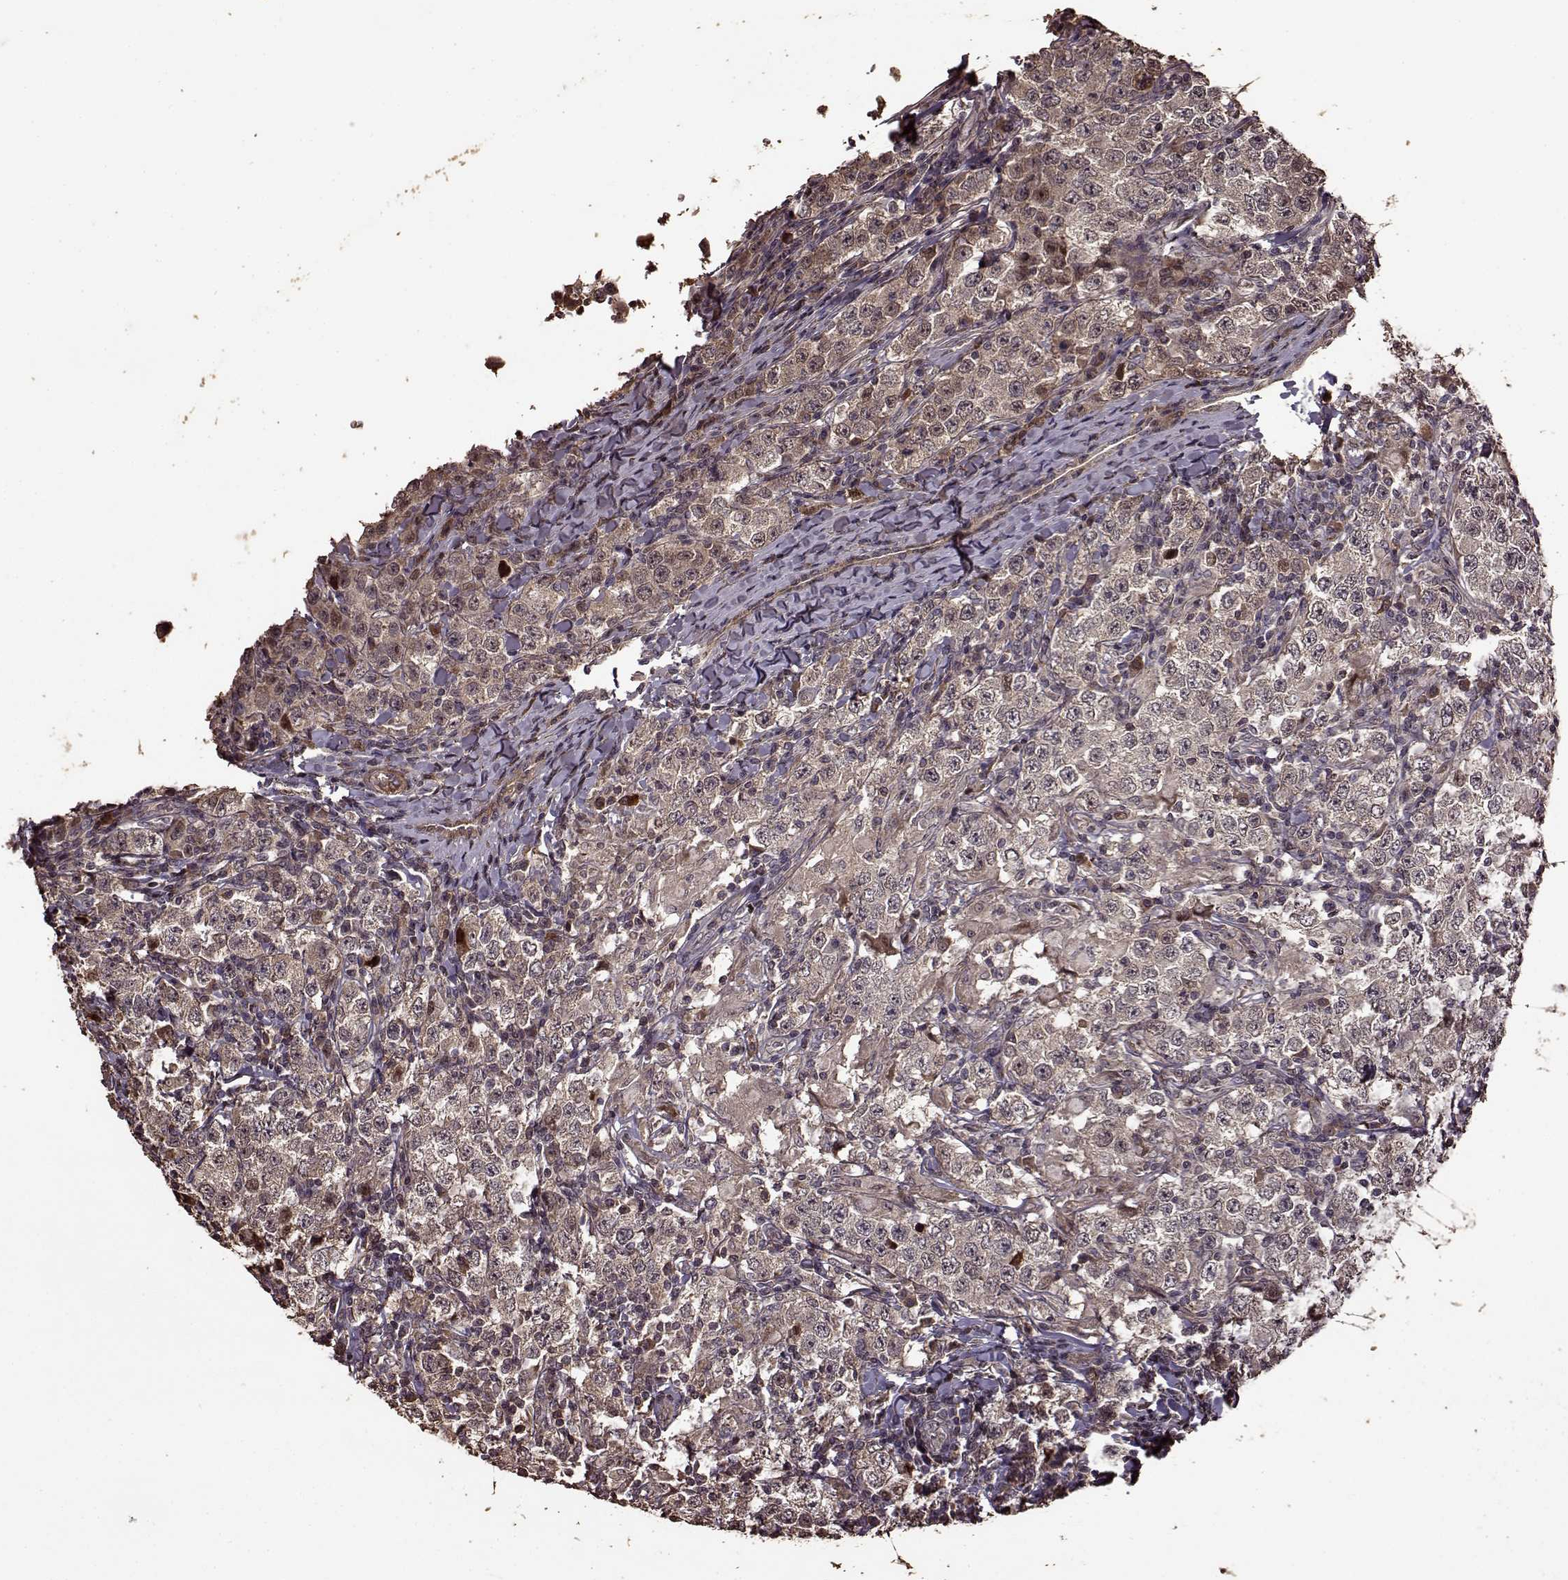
{"staining": {"intensity": "weak", "quantity": "25%-75%", "location": "cytoplasmic/membranous"}, "tissue": "testis cancer", "cell_type": "Tumor cells", "image_type": "cancer", "snomed": [{"axis": "morphology", "description": "Seminoma, NOS"}, {"axis": "morphology", "description": "Carcinoma, Embryonal, NOS"}, {"axis": "topography", "description": "Testis"}], "caption": "Embryonal carcinoma (testis) stained with immunohistochemistry (IHC) demonstrates weak cytoplasmic/membranous positivity in approximately 25%-75% of tumor cells.", "gene": "FBXW11", "patient": {"sex": "male", "age": 41}}